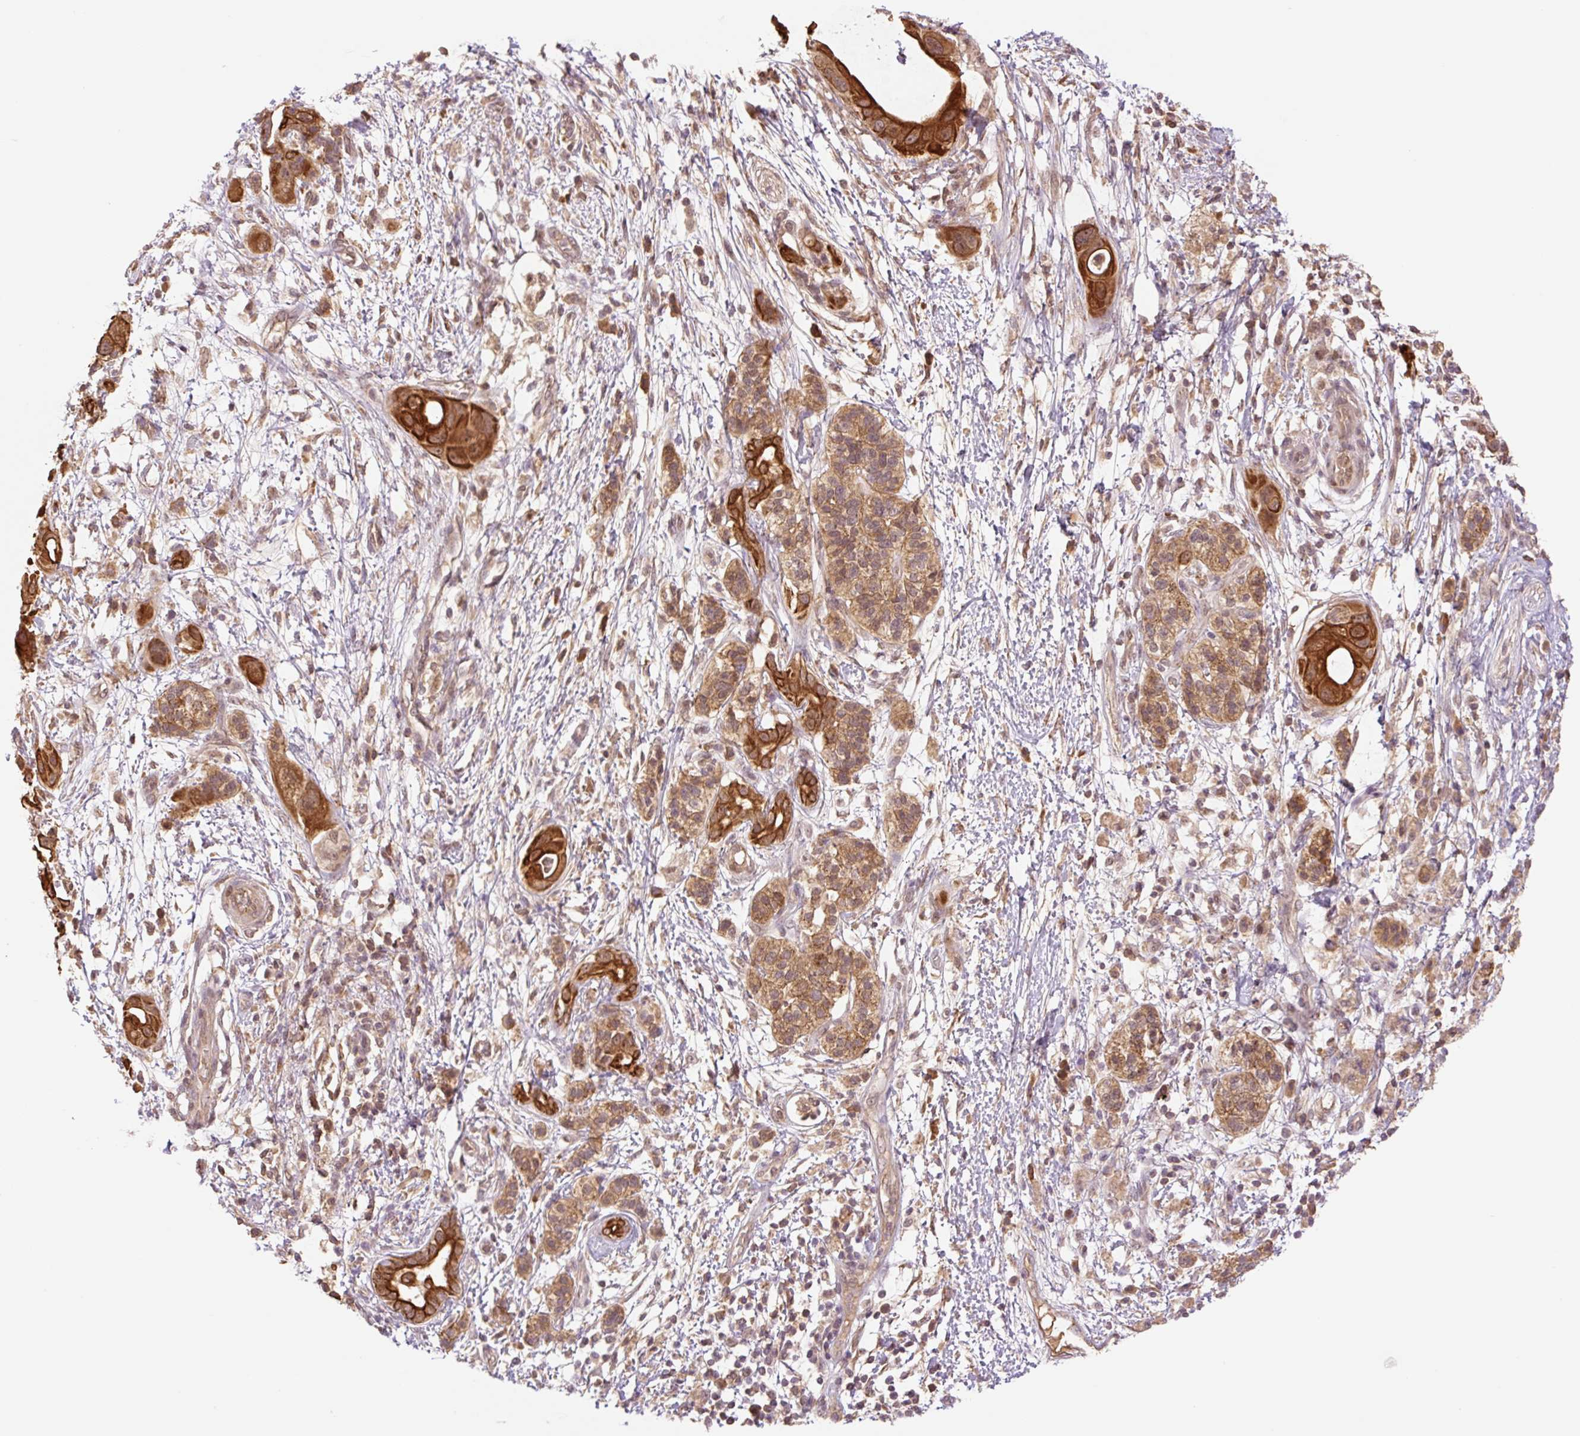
{"staining": {"intensity": "strong", "quantity": ">75%", "location": "cytoplasmic/membranous"}, "tissue": "pancreatic cancer", "cell_type": "Tumor cells", "image_type": "cancer", "snomed": [{"axis": "morphology", "description": "Adenocarcinoma, NOS"}, {"axis": "topography", "description": "Pancreas"}], "caption": "Pancreatic cancer stained for a protein displays strong cytoplasmic/membranous positivity in tumor cells. Nuclei are stained in blue.", "gene": "YJU2B", "patient": {"sex": "male", "age": 68}}